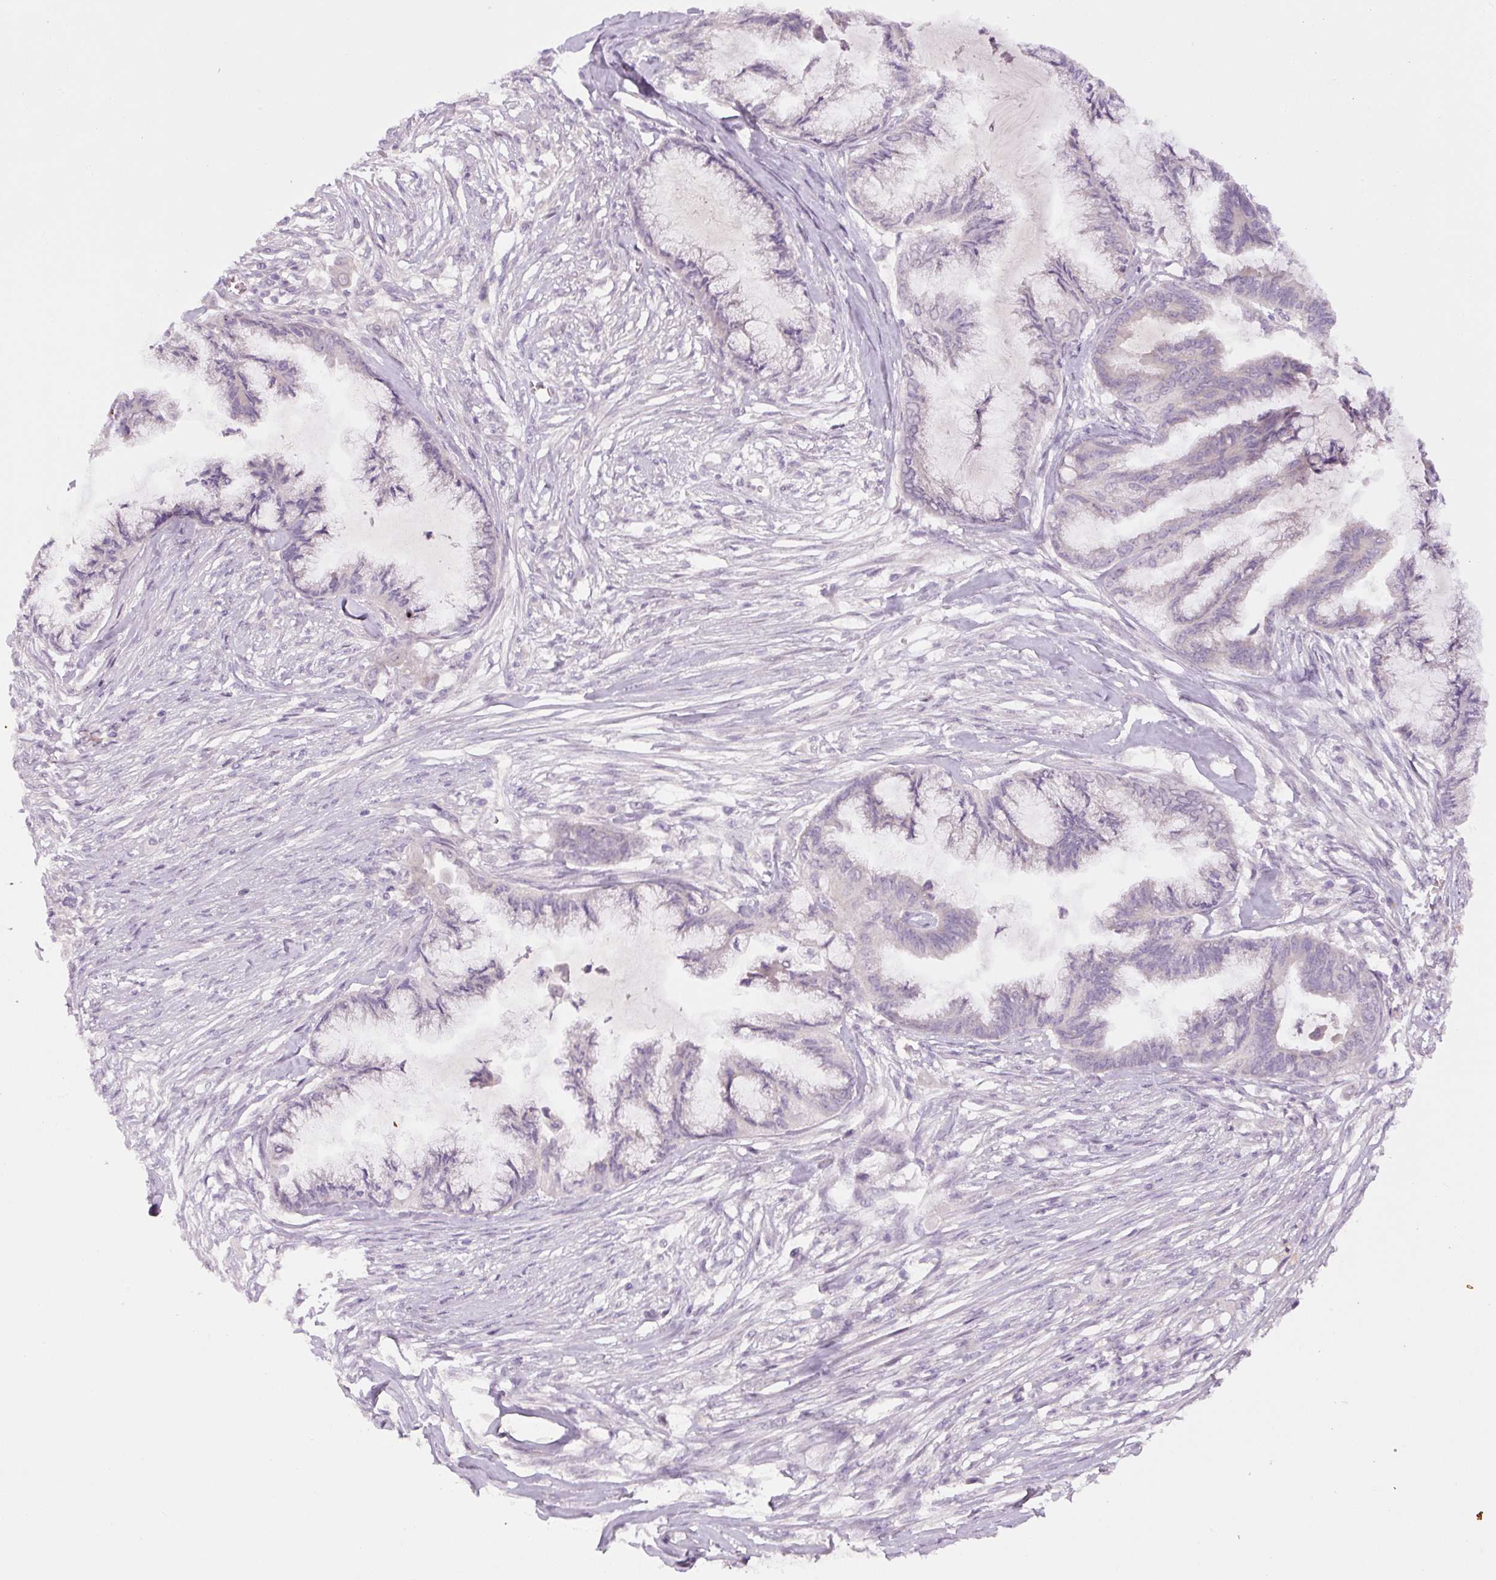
{"staining": {"intensity": "negative", "quantity": "none", "location": "none"}, "tissue": "endometrial cancer", "cell_type": "Tumor cells", "image_type": "cancer", "snomed": [{"axis": "morphology", "description": "Adenocarcinoma, NOS"}, {"axis": "topography", "description": "Endometrium"}], "caption": "Image shows no protein expression in tumor cells of adenocarcinoma (endometrial) tissue.", "gene": "YIF1B", "patient": {"sex": "female", "age": 86}}